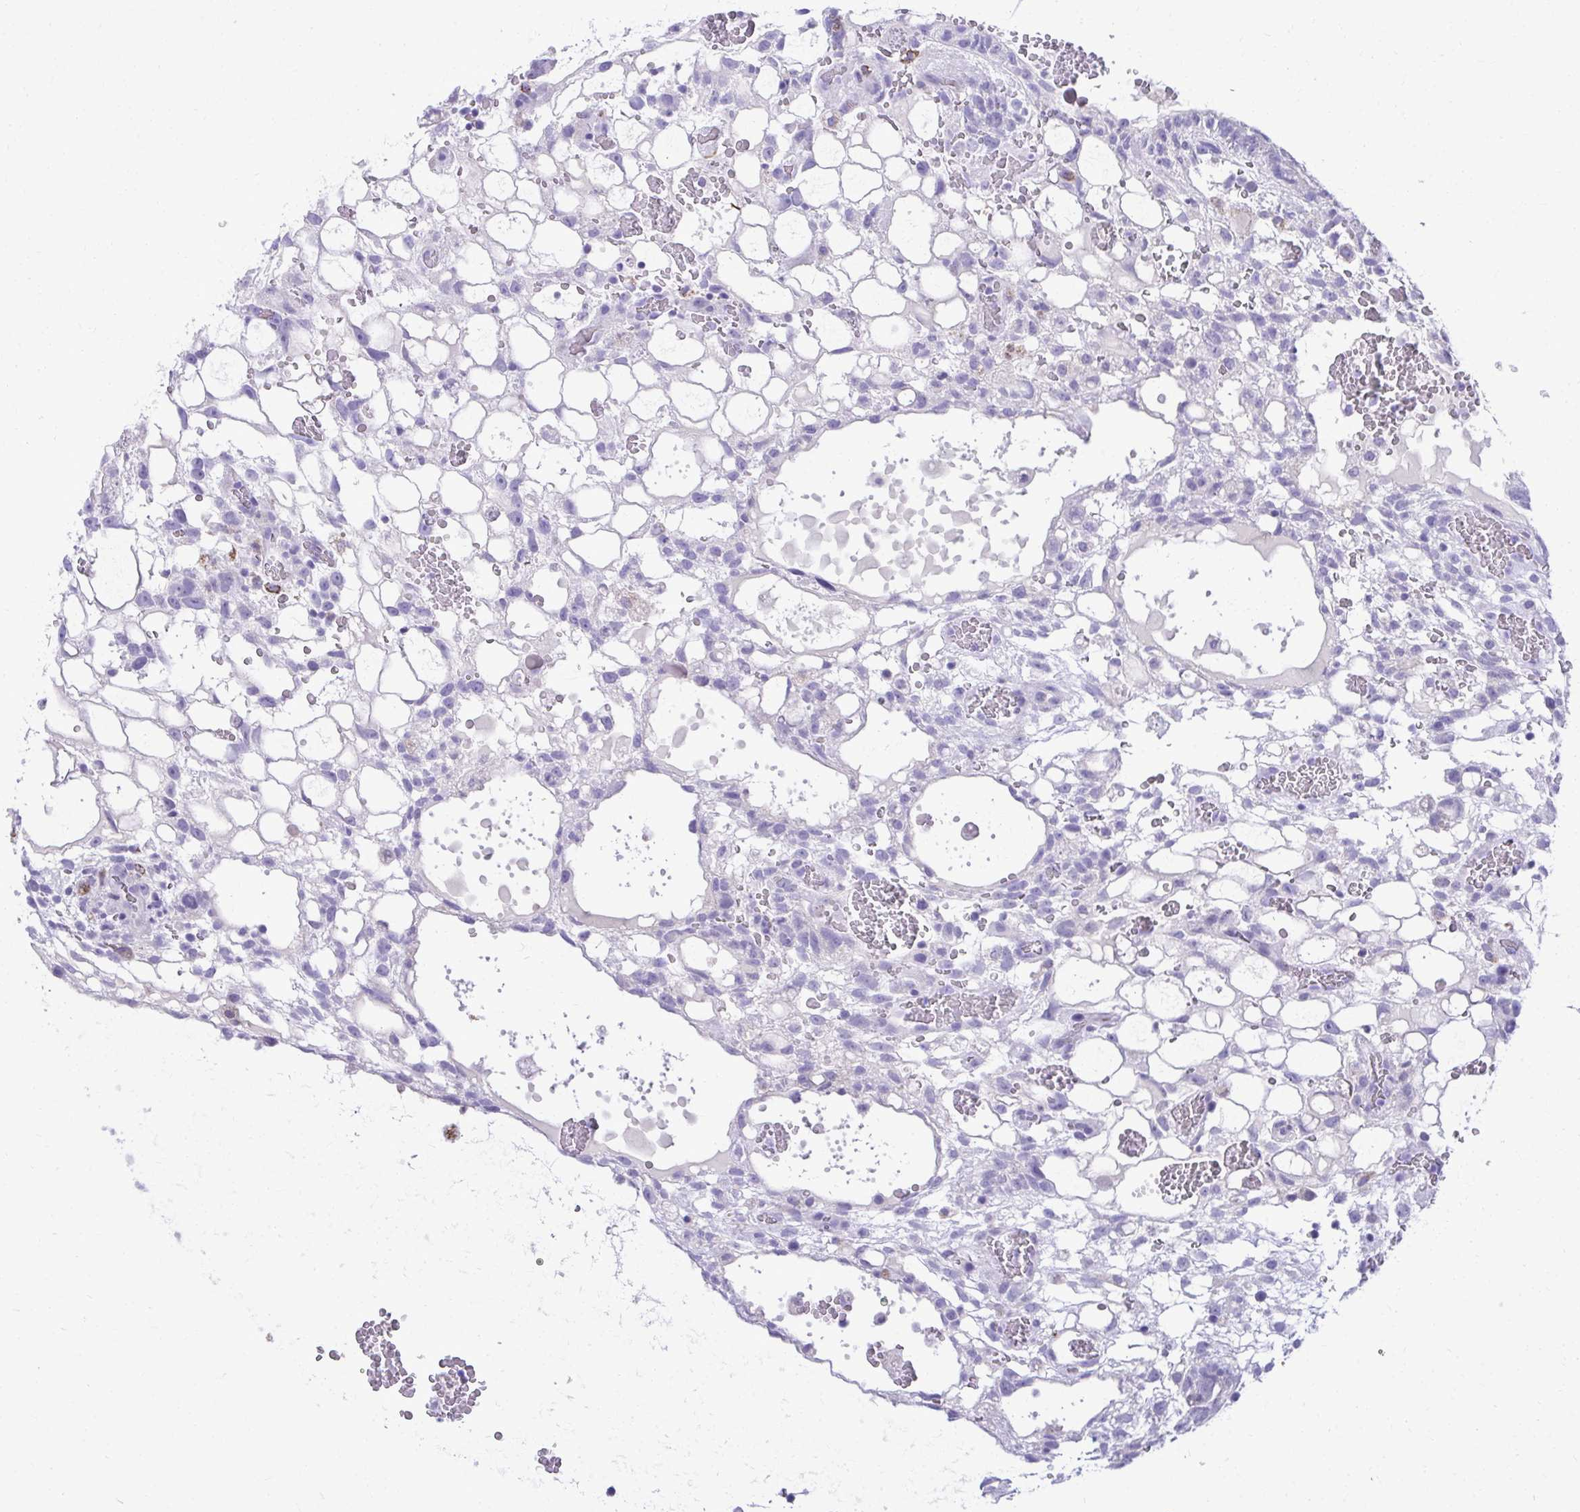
{"staining": {"intensity": "negative", "quantity": "none", "location": "none"}, "tissue": "testis cancer", "cell_type": "Tumor cells", "image_type": "cancer", "snomed": [{"axis": "morphology", "description": "Normal tissue, NOS"}, {"axis": "morphology", "description": "Carcinoma, Embryonal, NOS"}, {"axis": "topography", "description": "Testis"}], "caption": "Immunohistochemistry (IHC) photomicrograph of neoplastic tissue: testis cancer stained with DAB (3,3'-diaminobenzidine) demonstrates no significant protein positivity in tumor cells. (DAB IHC with hematoxylin counter stain).", "gene": "AIG1", "patient": {"sex": "male", "age": 32}}